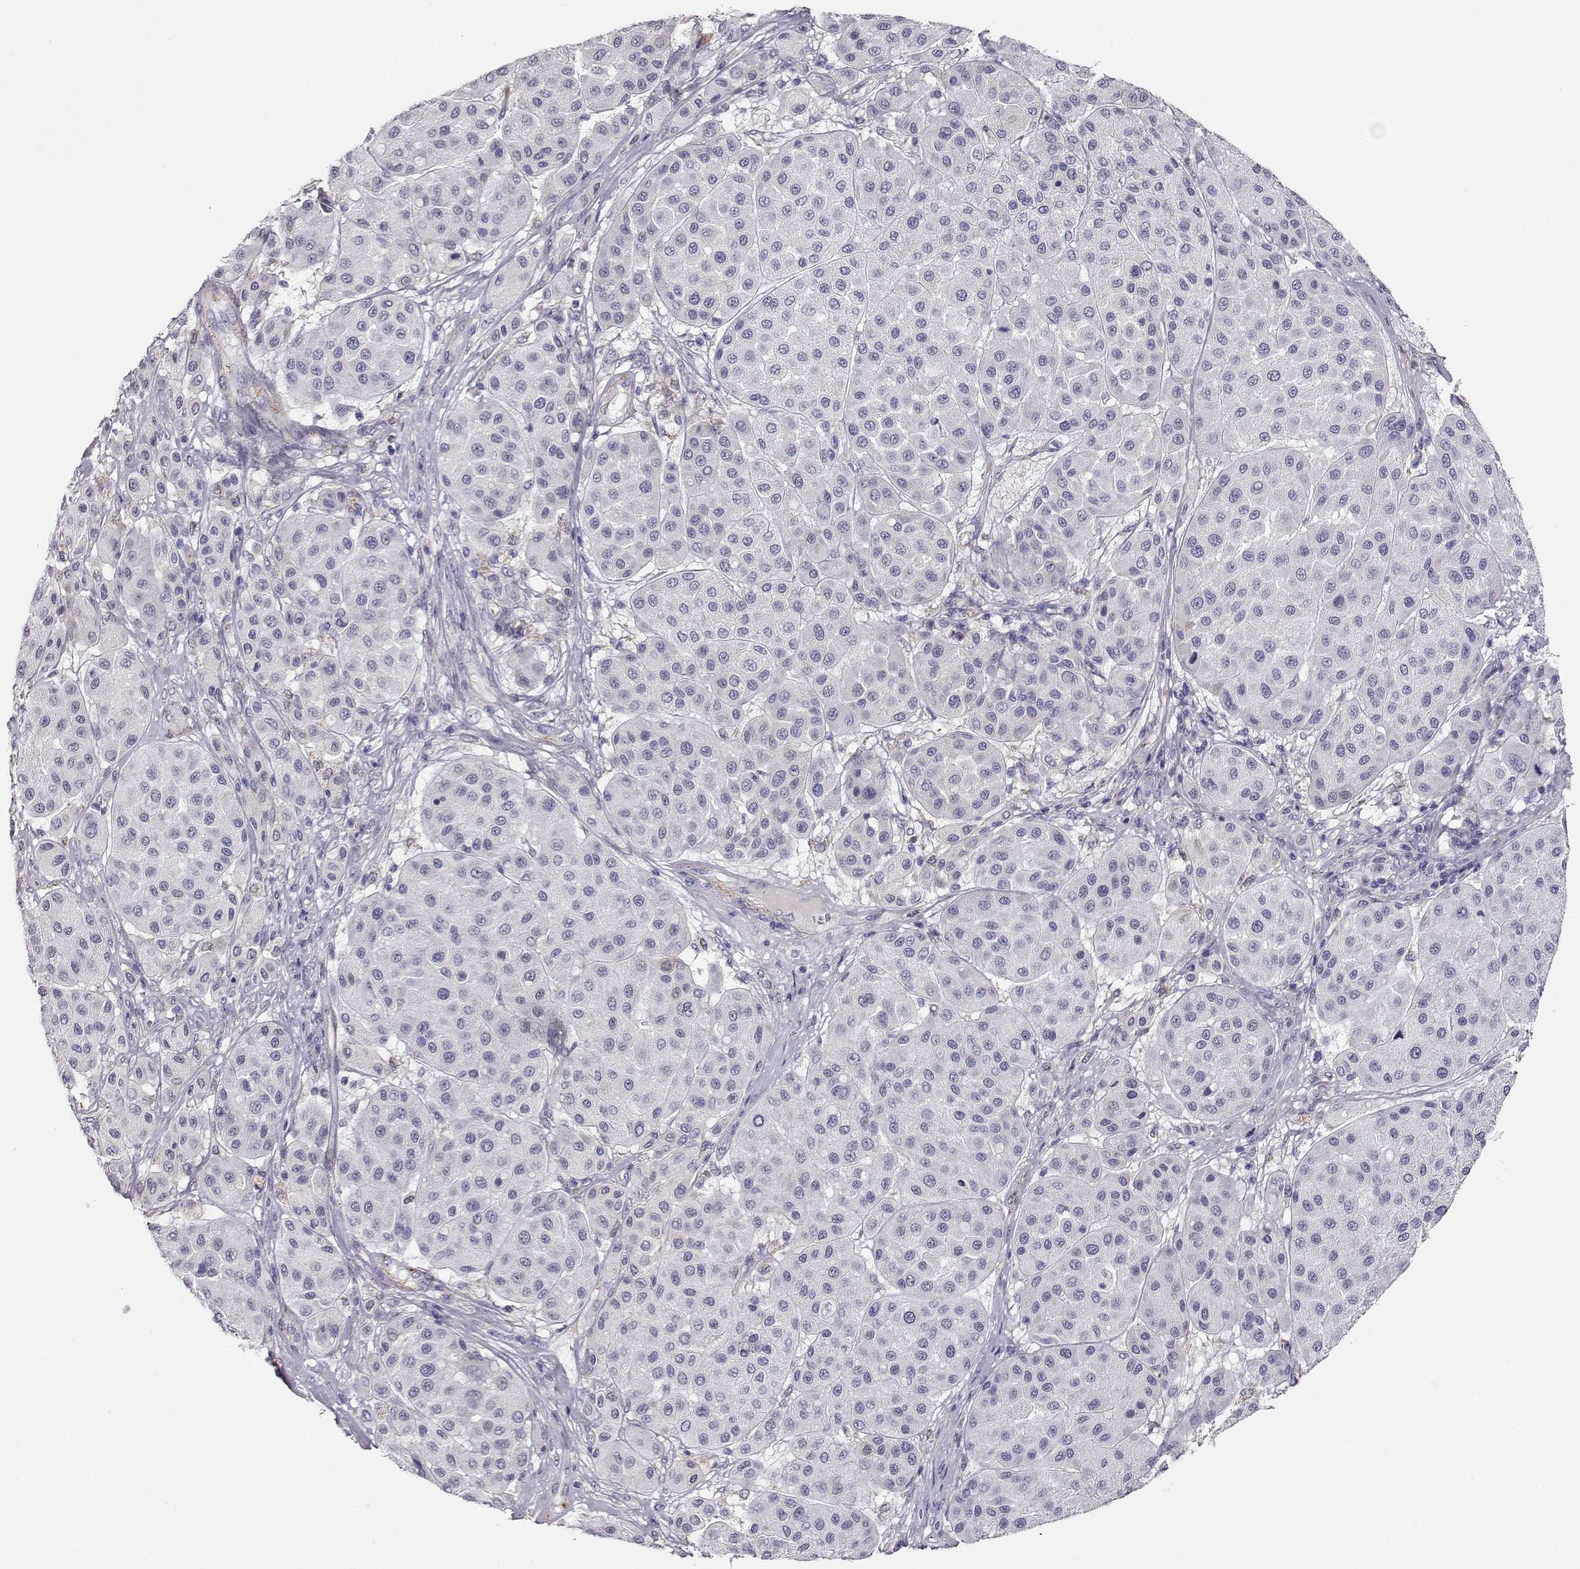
{"staining": {"intensity": "negative", "quantity": "none", "location": "none"}, "tissue": "melanoma", "cell_type": "Tumor cells", "image_type": "cancer", "snomed": [{"axis": "morphology", "description": "Malignant melanoma, Metastatic site"}, {"axis": "topography", "description": "Smooth muscle"}], "caption": "A high-resolution histopathology image shows IHC staining of malignant melanoma (metastatic site), which reveals no significant positivity in tumor cells.", "gene": "RBM44", "patient": {"sex": "male", "age": 41}}